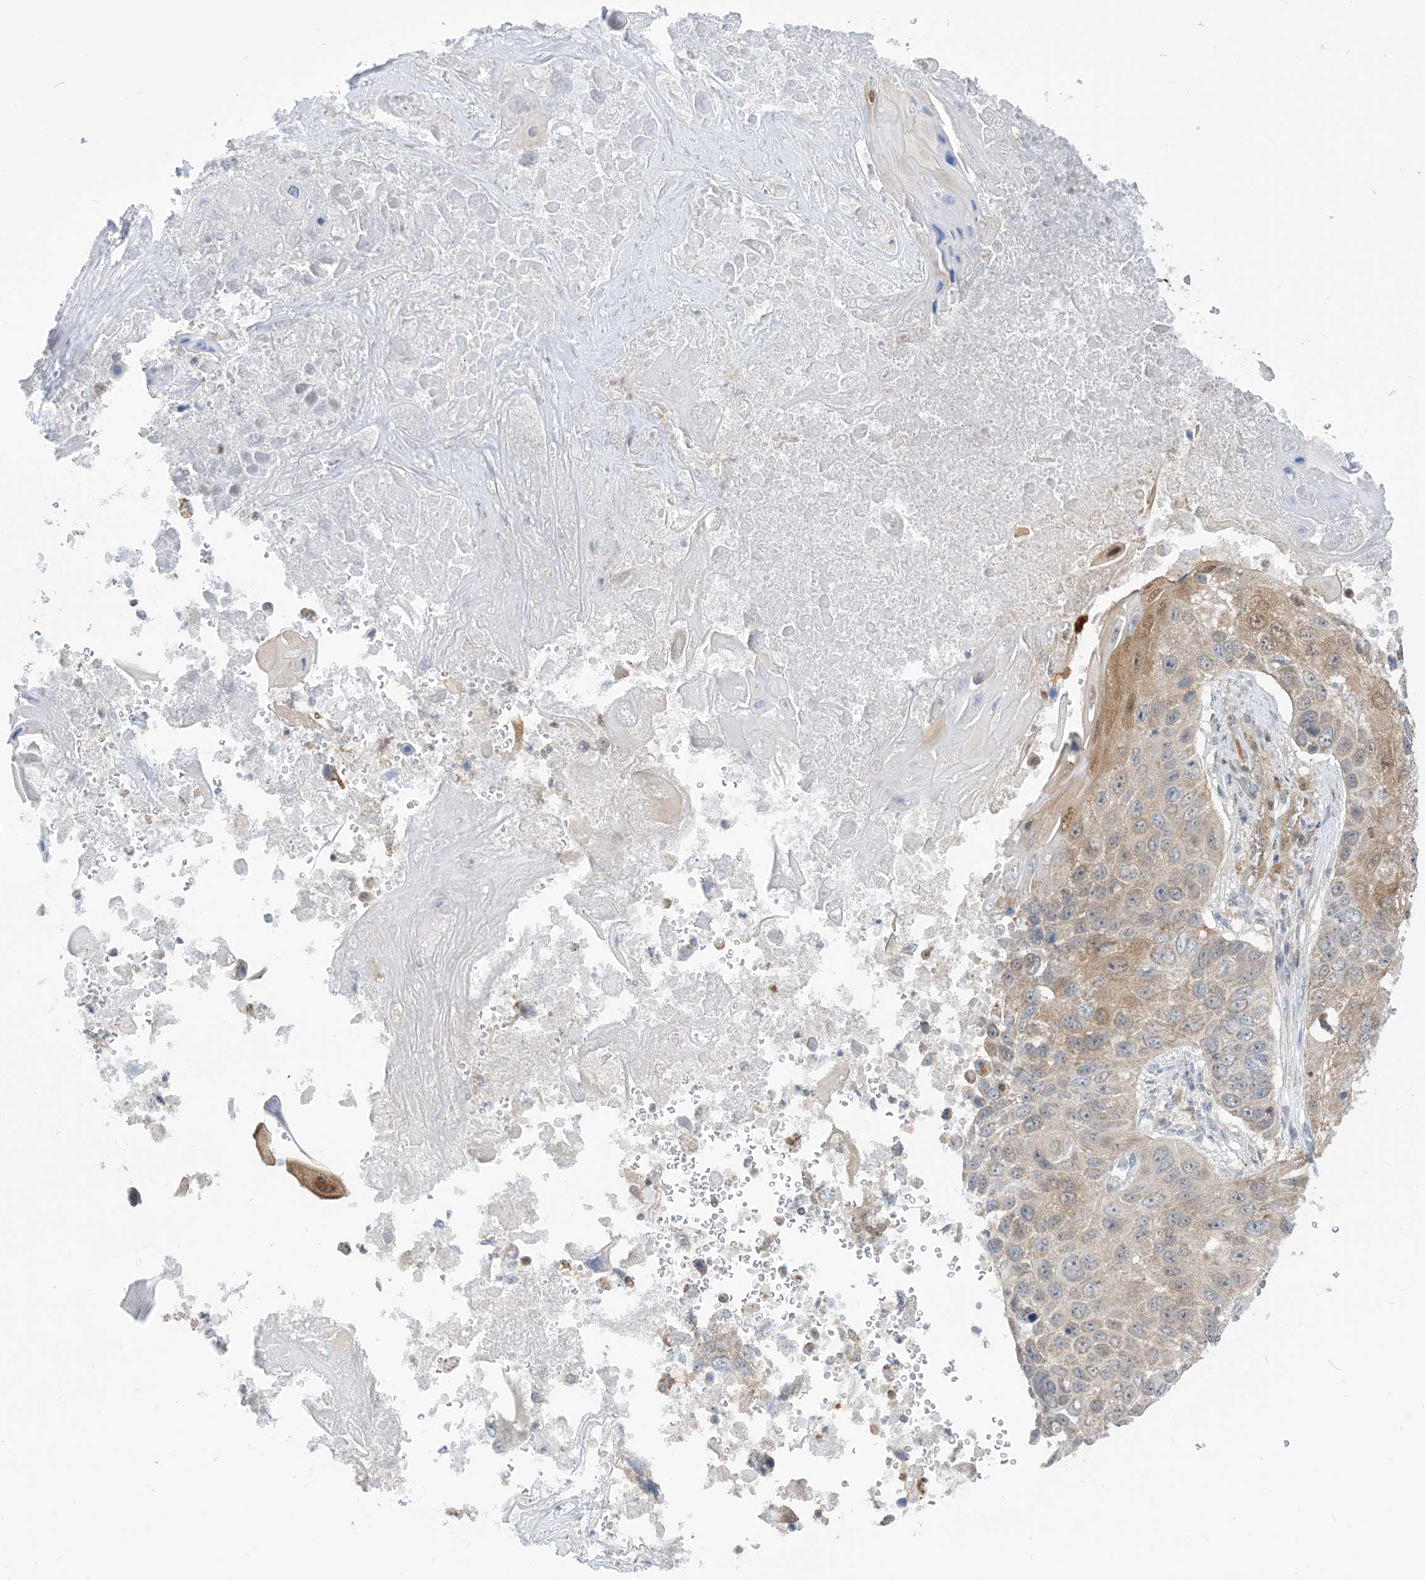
{"staining": {"intensity": "weak", "quantity": "<25%", "location": "cytoplasmic/membranous"}, "tissue": "lung cancer", "cell_type": "Tumor cells", "image_type": "cancer", "snomed": [{"axis": "morphology", "description": "Squamous cell carcinoma, NOS"}, {"axis": "topography", "description": "Lung"}], "caption": "A photomicrograph of lung squamous cell carcinoma stained for a protein displays no brown staining in tumor cells.", "gene": "CASP4", "patient": {"sex": "male", "age": 61}}